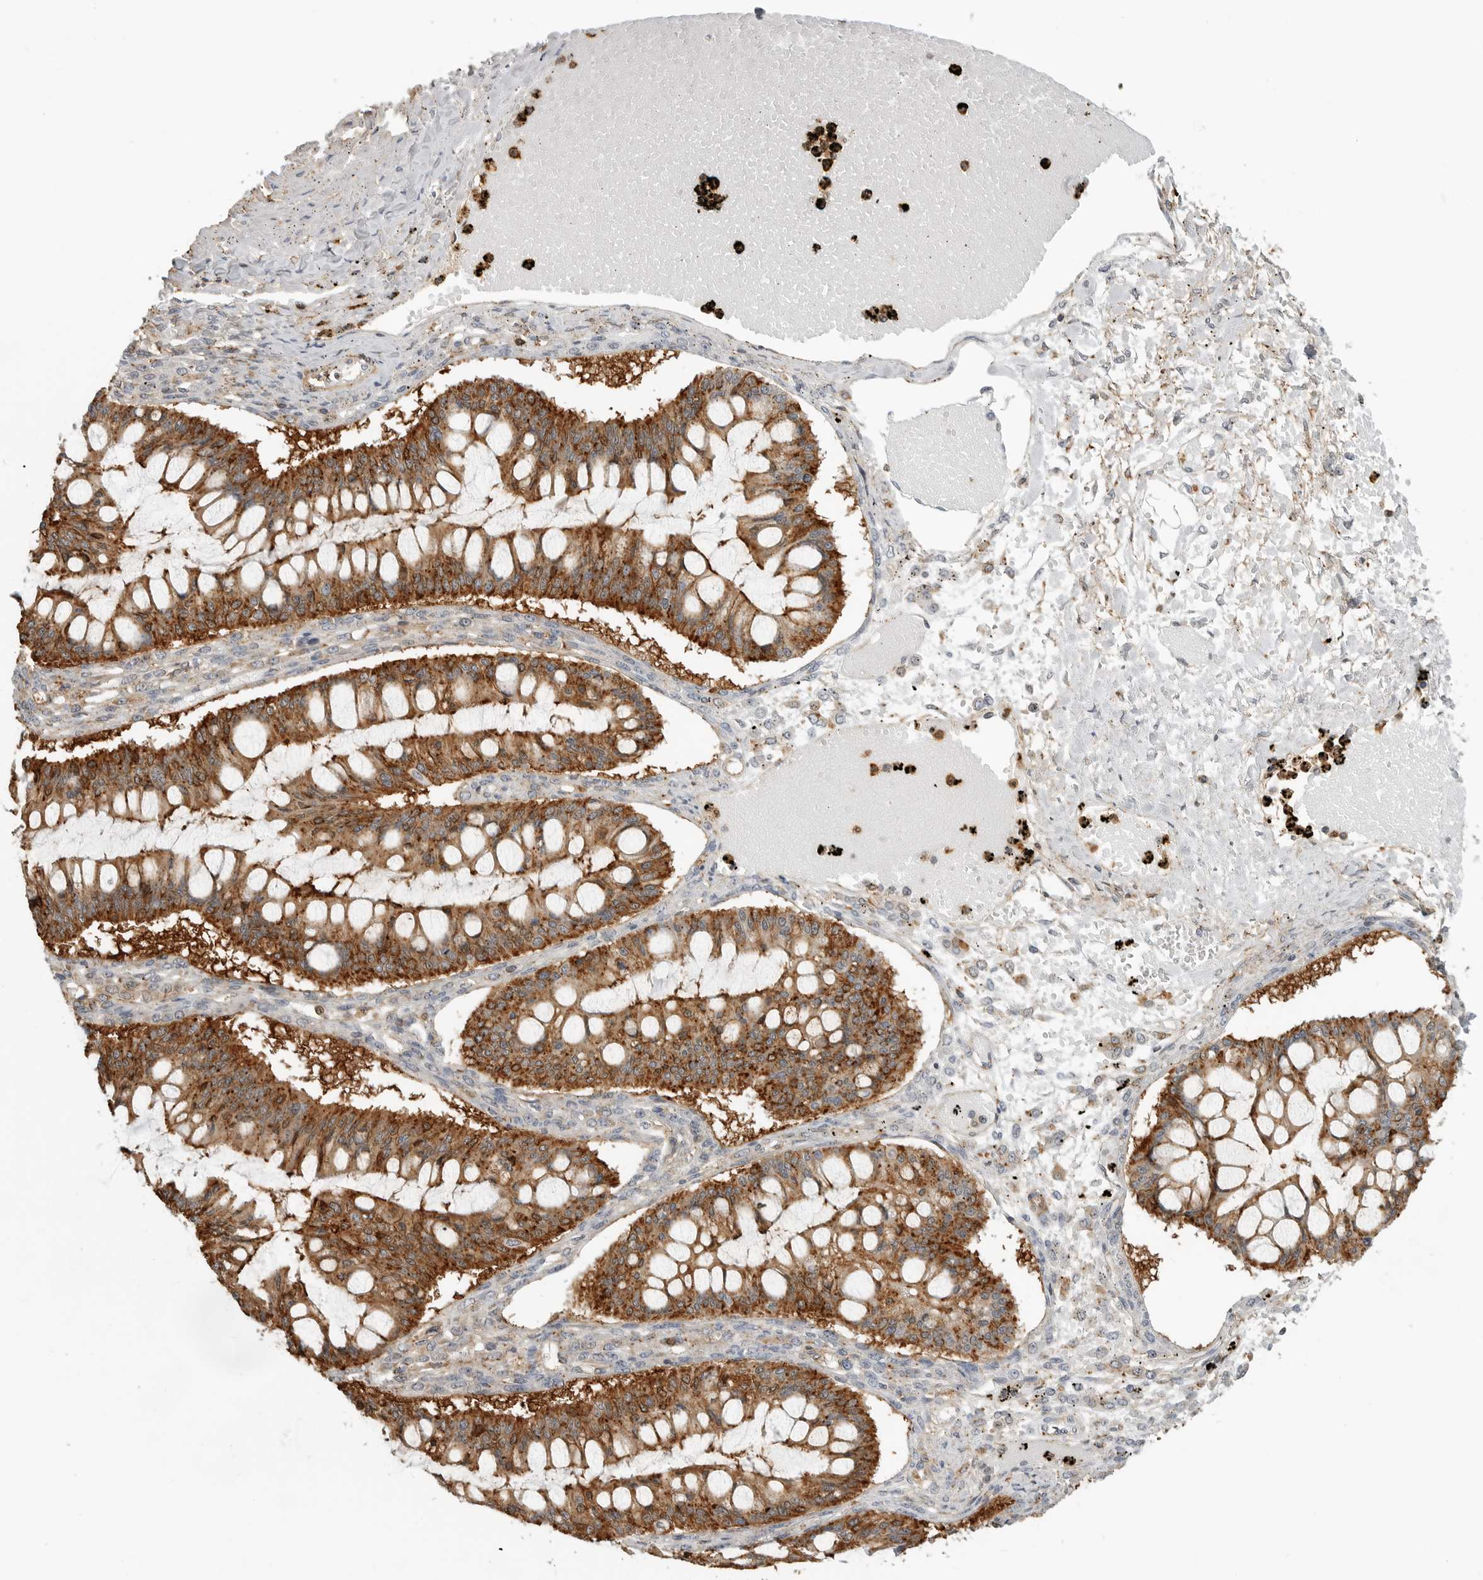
{"staining": {"intensity": "moderate", "quantity": ">75%", "location": "cytoplasmic/membranous"}, "tissue": "ovarian cancer", "cell_type": "Tumor cells", "image_type": "cancer", "snomed": [{"axis": "morphology", "description": "Cystadenocarcinoma, mucinous, NOS"}, {"axis": "topography", "description": "Ovary"}], "caption": "Approximately >75% of tumor cells in human ovarian cancer show moderate cytoplasmic/membranous protein positivity as visualized by brown immunohistochemical staining.", "gene": "ANXA11", "patient": {"sex": "female", "age": 73}}